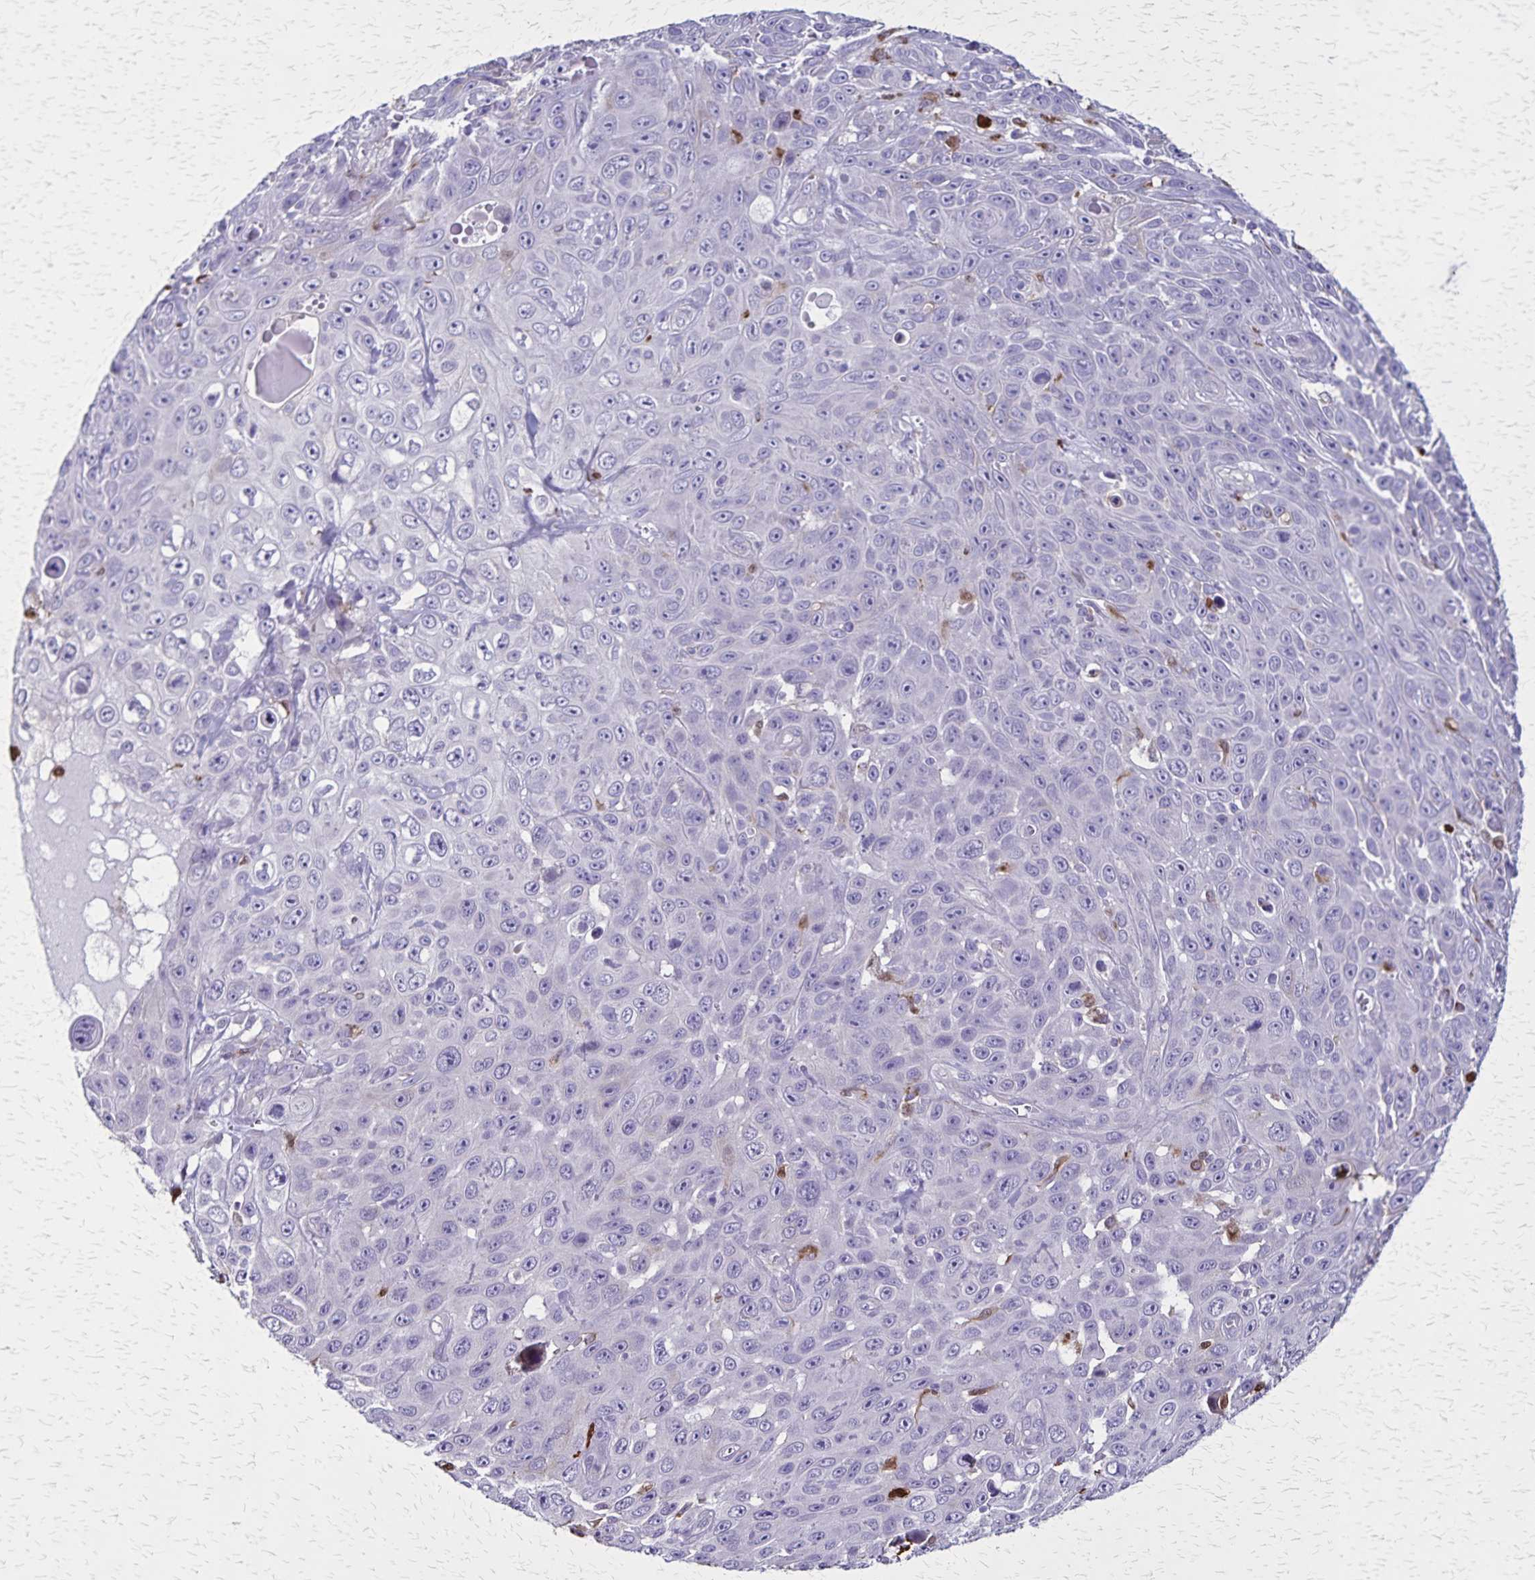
{"staining": {"intensity": "negative", "quantity": "none", "location": "none"}, "tissue": "skin cancer", "cell_type": "Tumor cells", "image_type": "cancer", "snomed": [{"axis": "morphology", "description": "Squamous cell carcinoma, NOS"}, {"axis": "topography", "description": "Skin"}], "caption": "This is a histopathology image of immunohistochemistry (IHC) staining of skin squamous cell carcinoma, which shows no staining in tumor cells.", "gene": "ULBP3", "patient": {"sex": "male", "age": 82}}